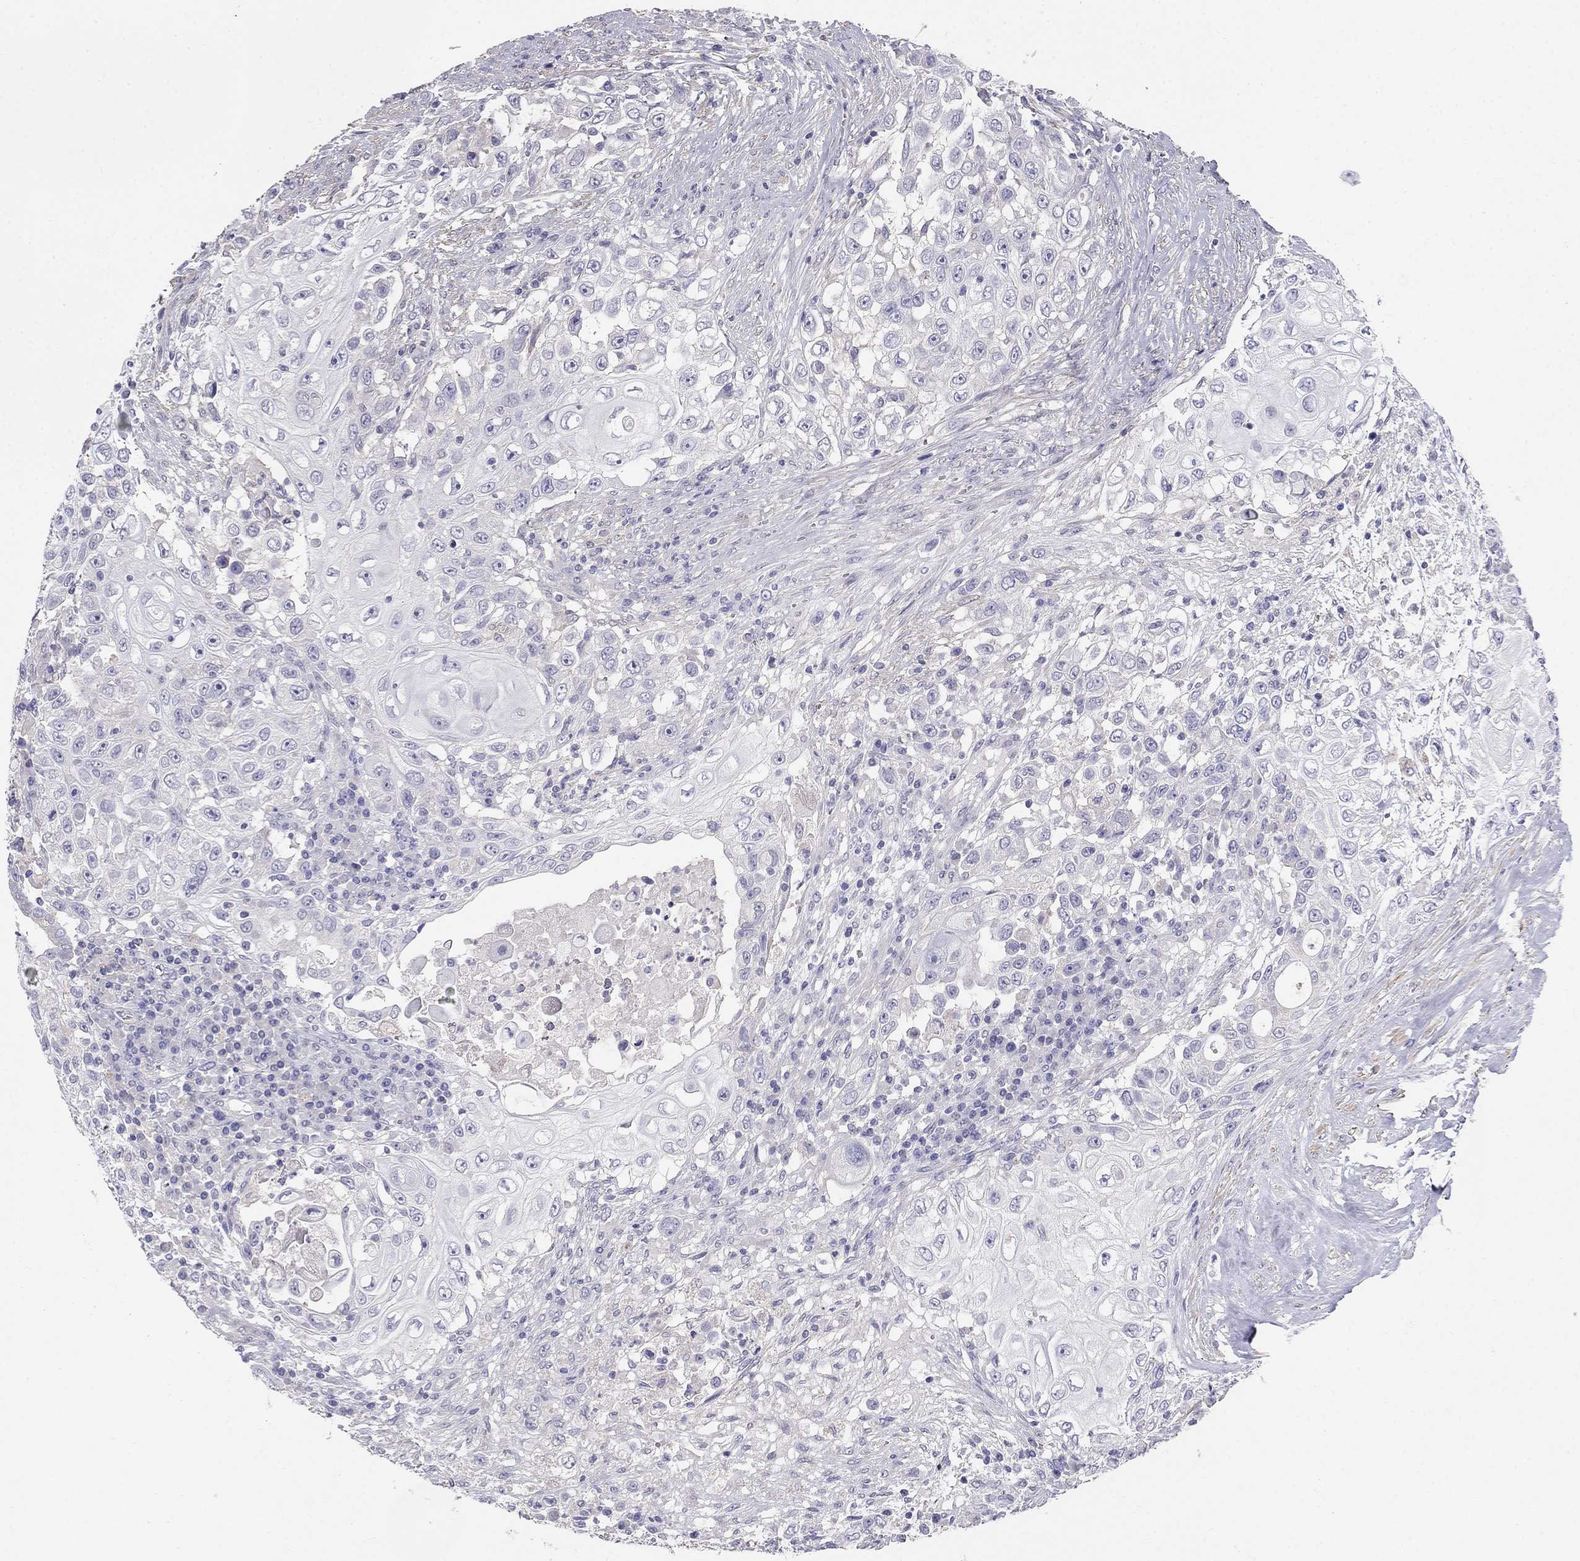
{"staining": {"intensity": "negative", "quantity": "none", "location": "none"}, "tissue": "urothelial cancer", "cell_type": "Tumor cells", "image_type": "cancer", "snomed": [{"axis": "morphology", "description": "Urothelial carcinoma, High grade"}, {"axis": "topography", "description": "Urinary bladder"}], "caption": "Urothelial cancer was stained to show a protein in brown. There is no significant positivity in tumor cells.", "gene": "LY6H", "patient": {"sex": "female", "age": 56}}